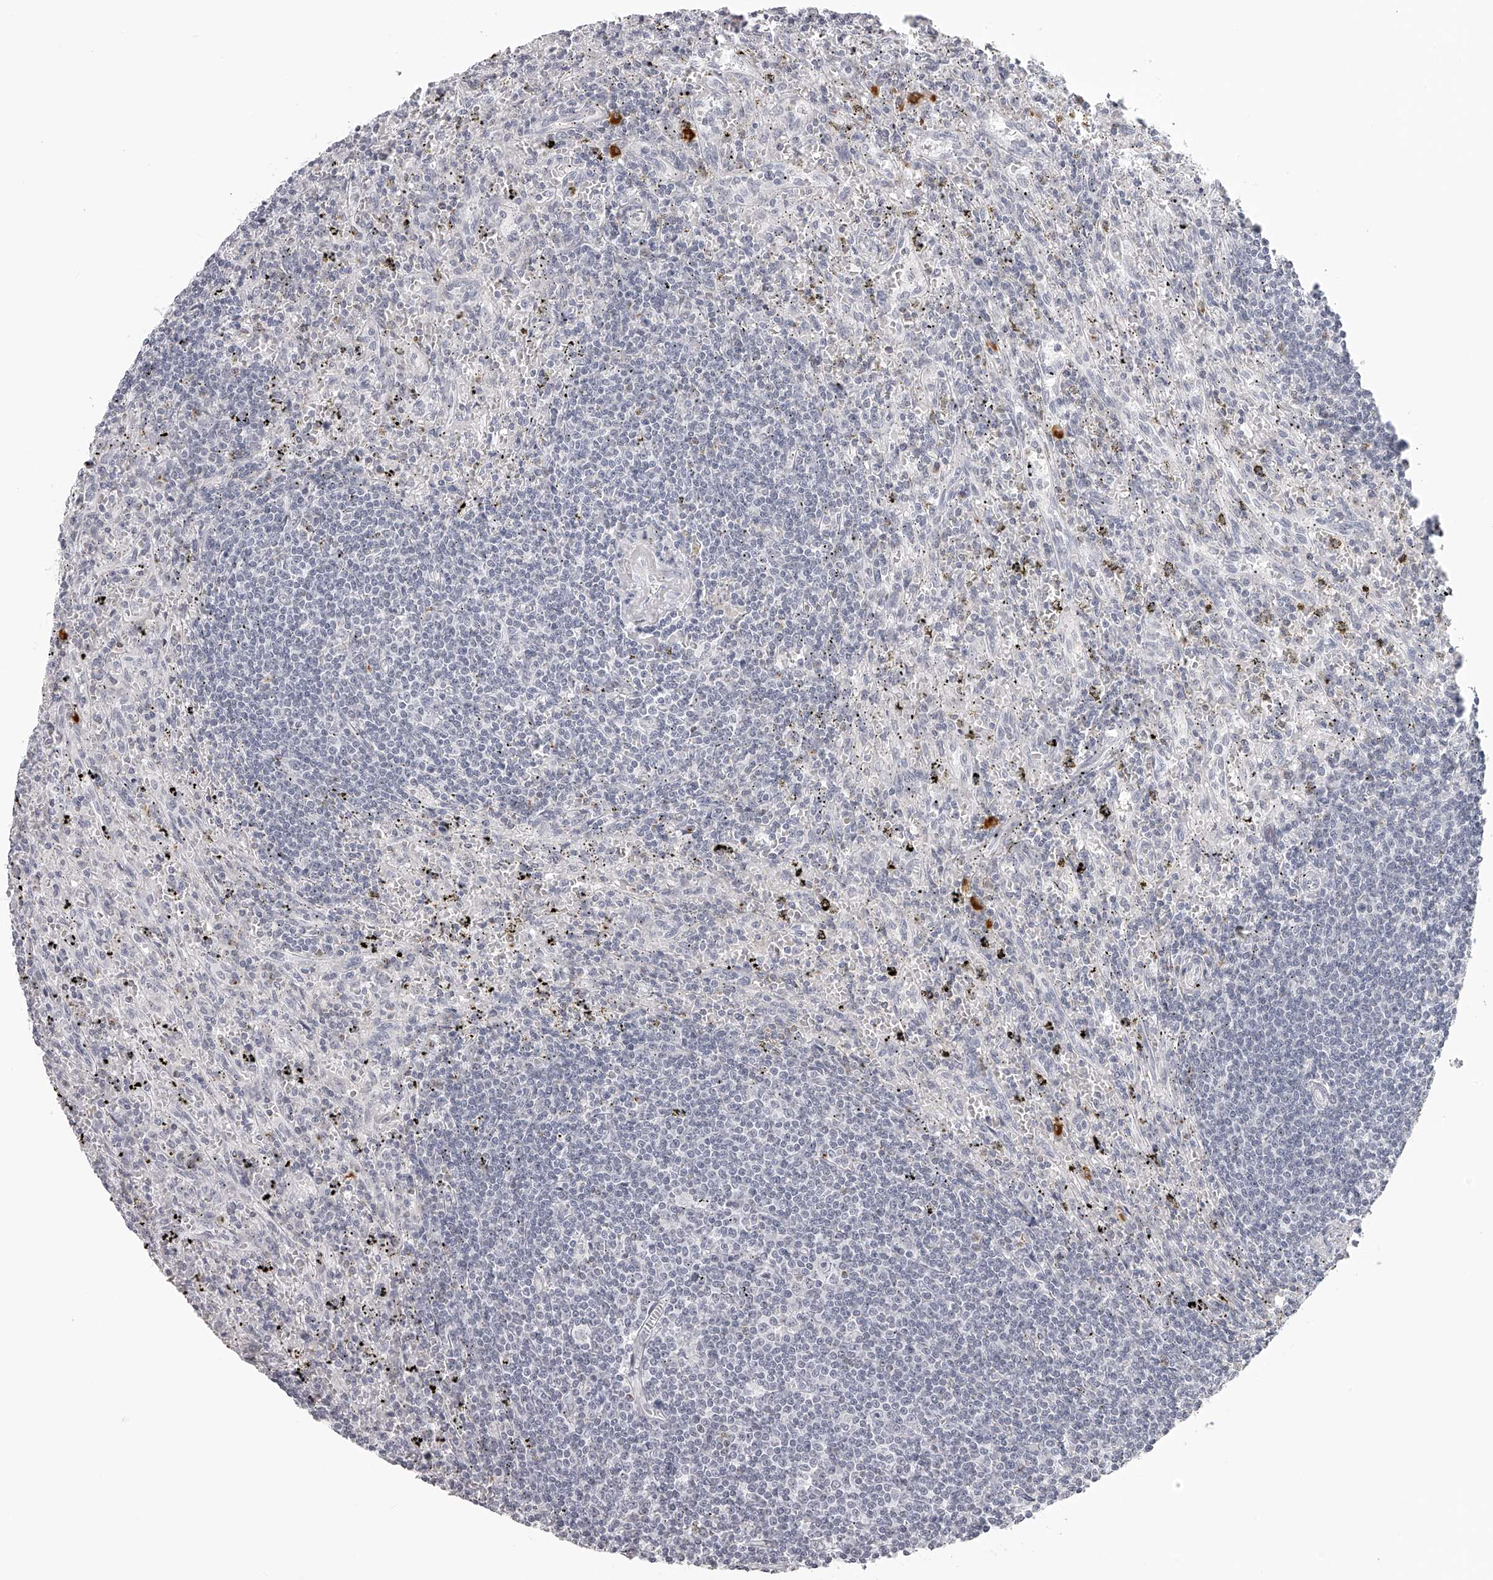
{"staining": {"intensity": "negative", "quantity": "none", "location": "none"}, "tissue": "lymphoma", "cell_type": "Tumor cells", "image_type": "cancer", "snomed": [{"axis": "morphology", "description": "Malignant lymphoma, non-Hodgkin's type, Low grade"}, {"axis": "topography", "description": "Spleen"}], "caption": "Immunohistochemical staining of human malignant lymphoma, non-Hodgkin's type (low-grade) demonstrates no significant positivity in tumor cells.", "gene": "SEC11C", "patient": {"sex": "male", "age": 76}}